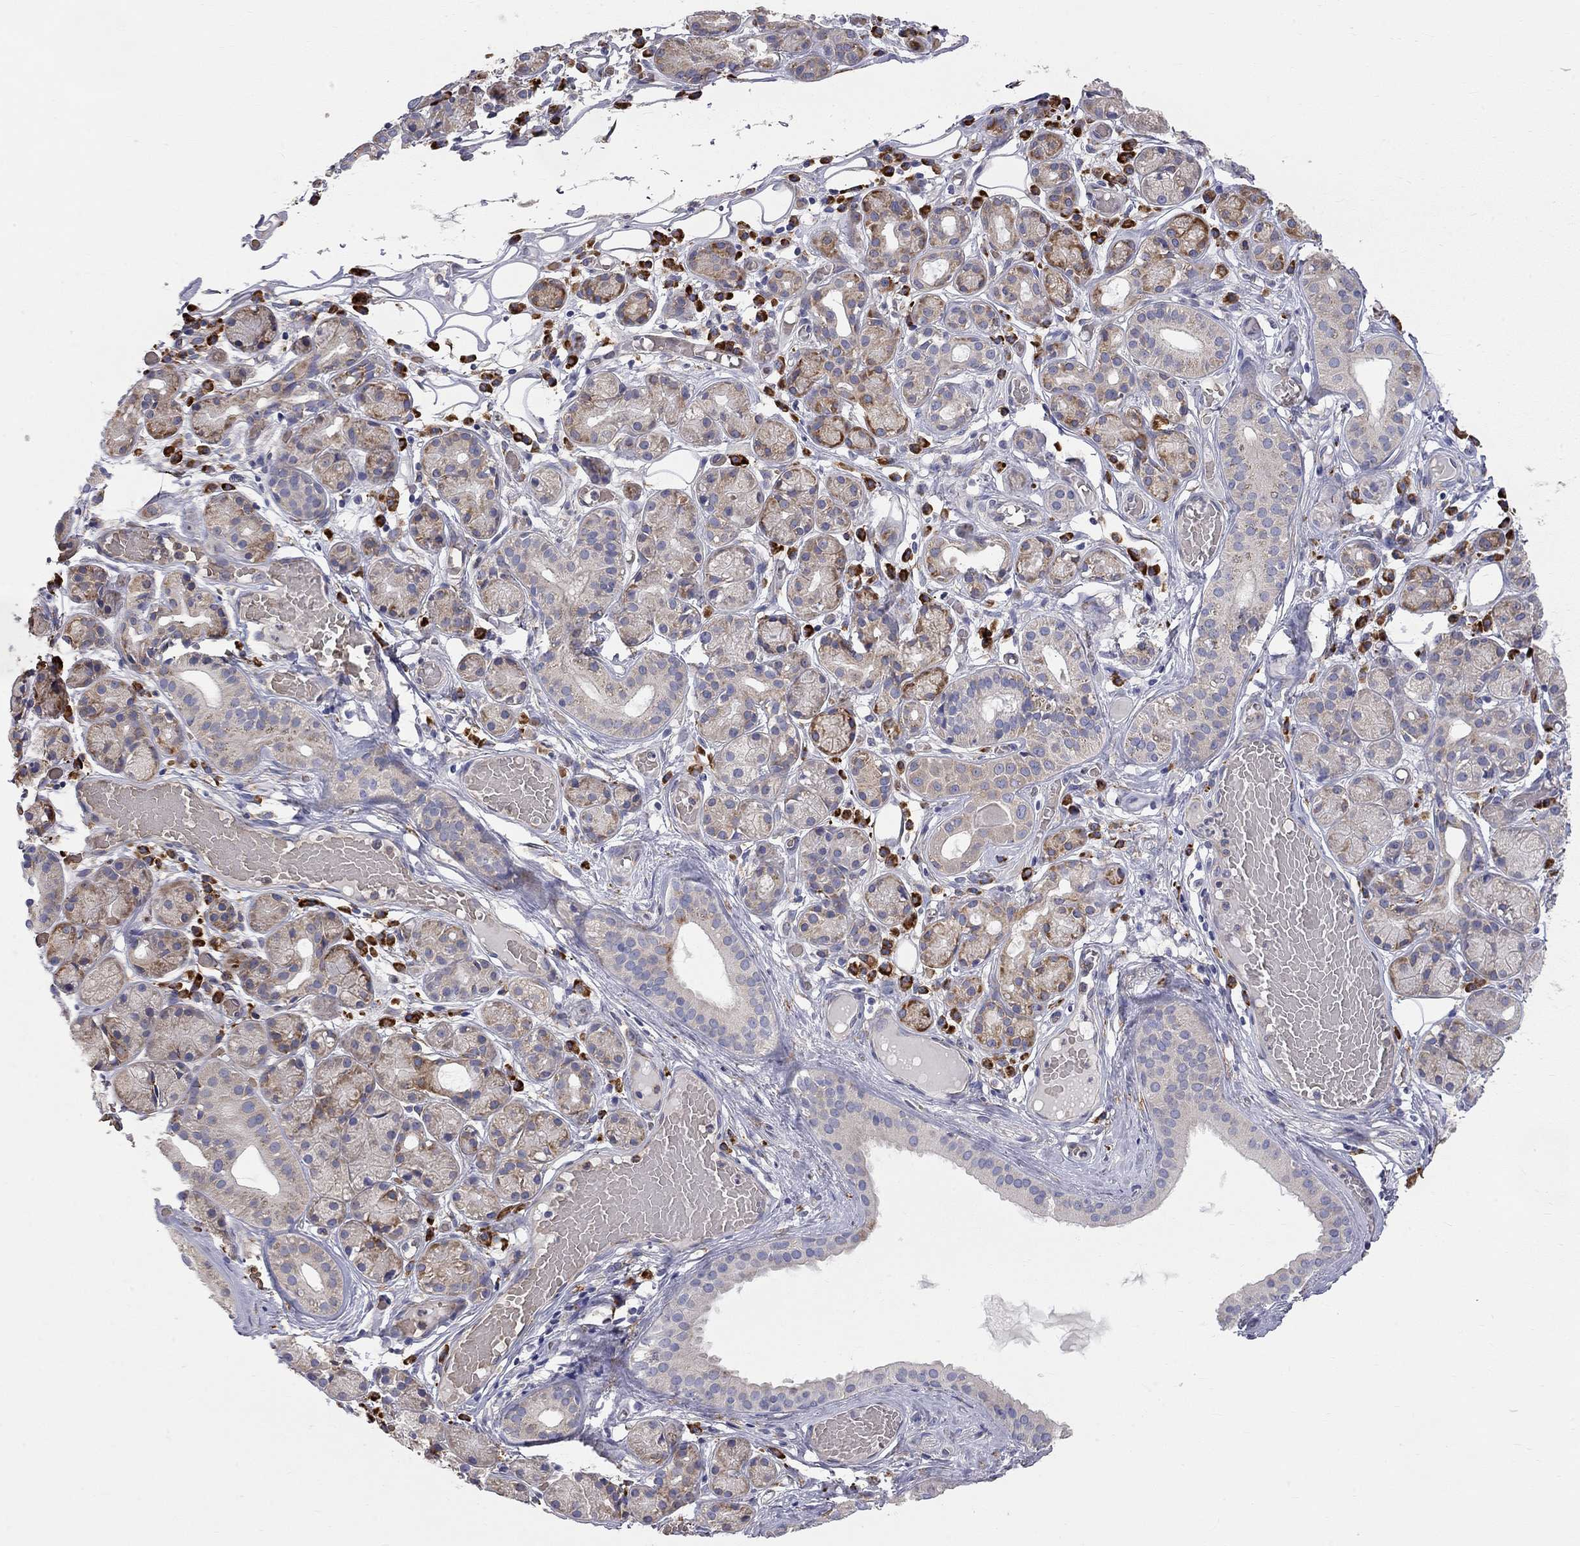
{"staining": {"intensity": "moderate", "quantity": "<25%", "location": "cytoplasmic/membranous"}, "tissue": "salivary gland", "cell_type": "Glandular cells", "image_type": "normal", "snomed": [{"axis": "morphology", "description": "Normal tissue, NOS"}, {"axis": "topography", "description": "Salivary gland"}, {"axis": "topography", "description": "Peripheral nerve tissue"}], "caption": "Protein expression analysis of benign salivary gland demonstrates moderate cytoplasmic/membranous positivity in about <25% of glandular cells.", "gene": "CASTOR1", "patient": {"sex": "male", "age": 71}}